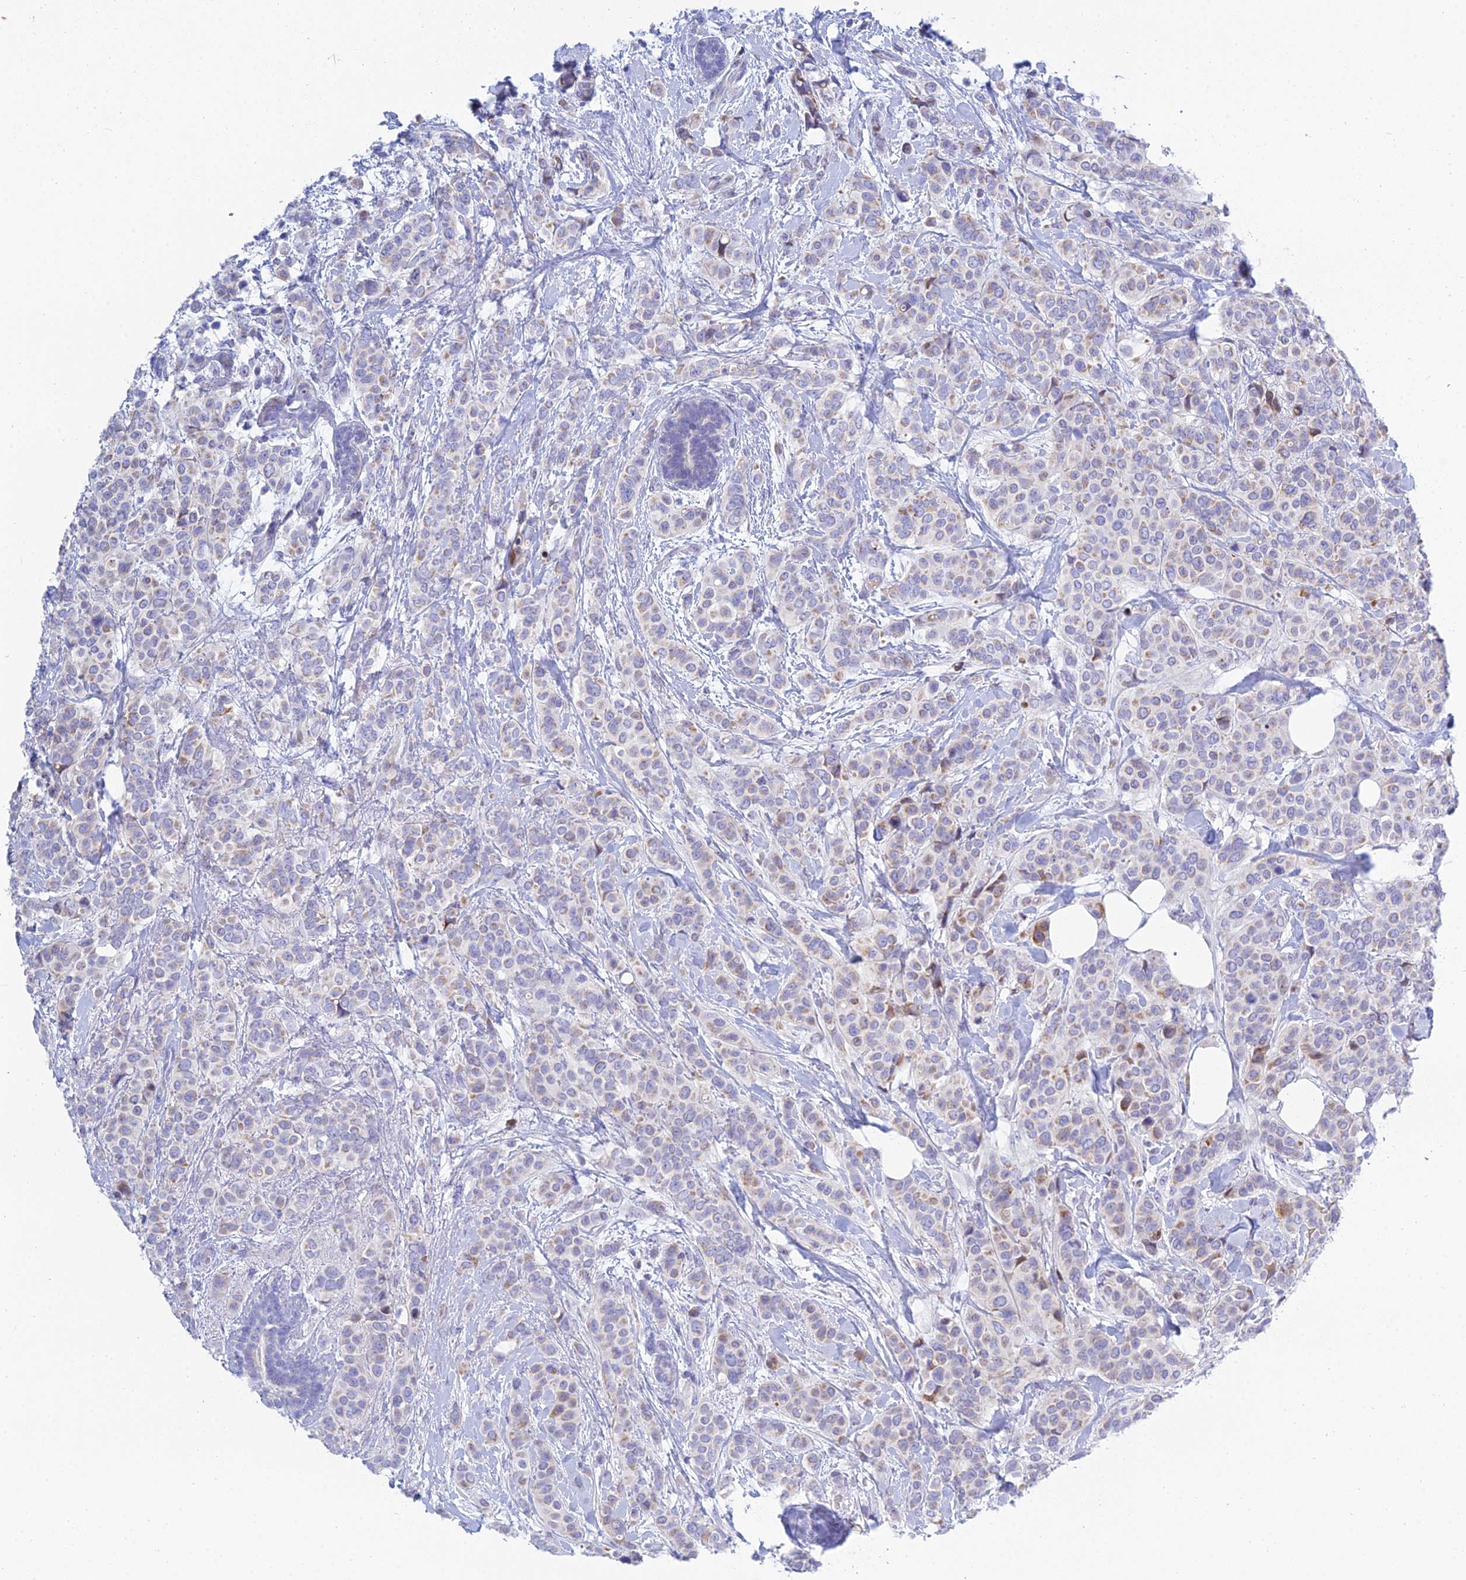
{"staining": {"intensity": "weak", "quantity": "25%-75%", "location": "cytoplasmic/membranous"}, "tissue": "breast cancer", "cell_type": "Tumor cells", "image_type": "cancer", "snomed": [{"axis": "morphology", "description": "Lobular carcinoma"}, {"axis": "topography", "description": "Breast"}], "caption": "A micrograph showing weak cytoplasmic/membranous staining in approximately 25%-75% of tumor cells in lobular carcinoma (breast), as visualized by brown immunohistochemical staining.", "gene": "PRR13", "patient": {"sex": "female", "age": 51}}